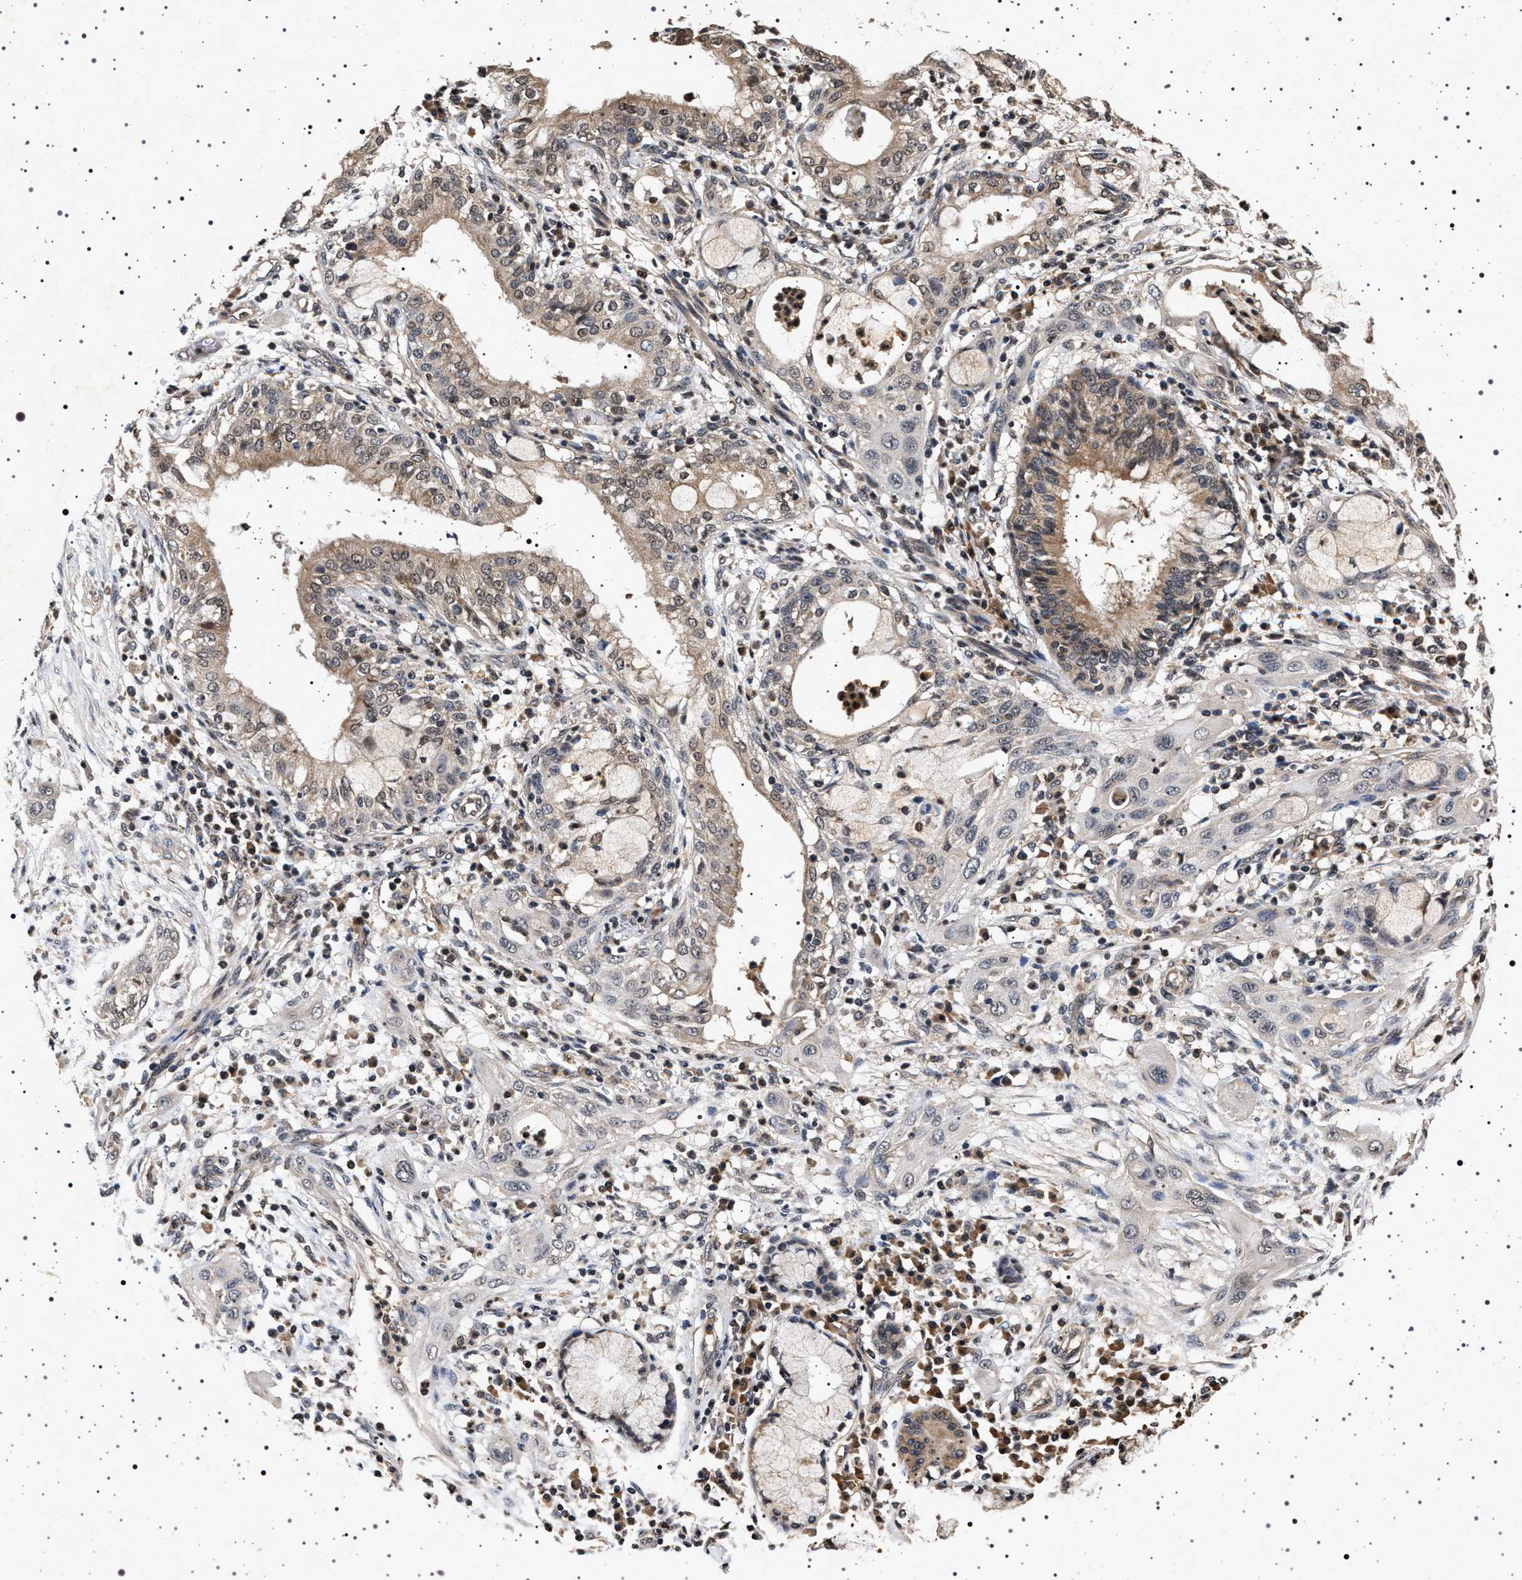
{"staining": {"intensity": "moderate", "quantity": ">75%", "location": "cytoplasmic/membranous"}, "tissue": "lung cancer", "cell_type": "Tumor cells", "image_type": "cancer", "snomed": [{"axis": "morphology", "description": "Squamous cell carcinoma, NOS"}, {"axis": "topography", "description": "Lung"}], "caption": "This is an image of IHC staining of squamous cell carcinoma (lung), which shows moderate expression in the cytoplasmic/membranous of tumor cells.", "gene": "CDKN1B", "patient": {"sex": "female", "age": 47}}